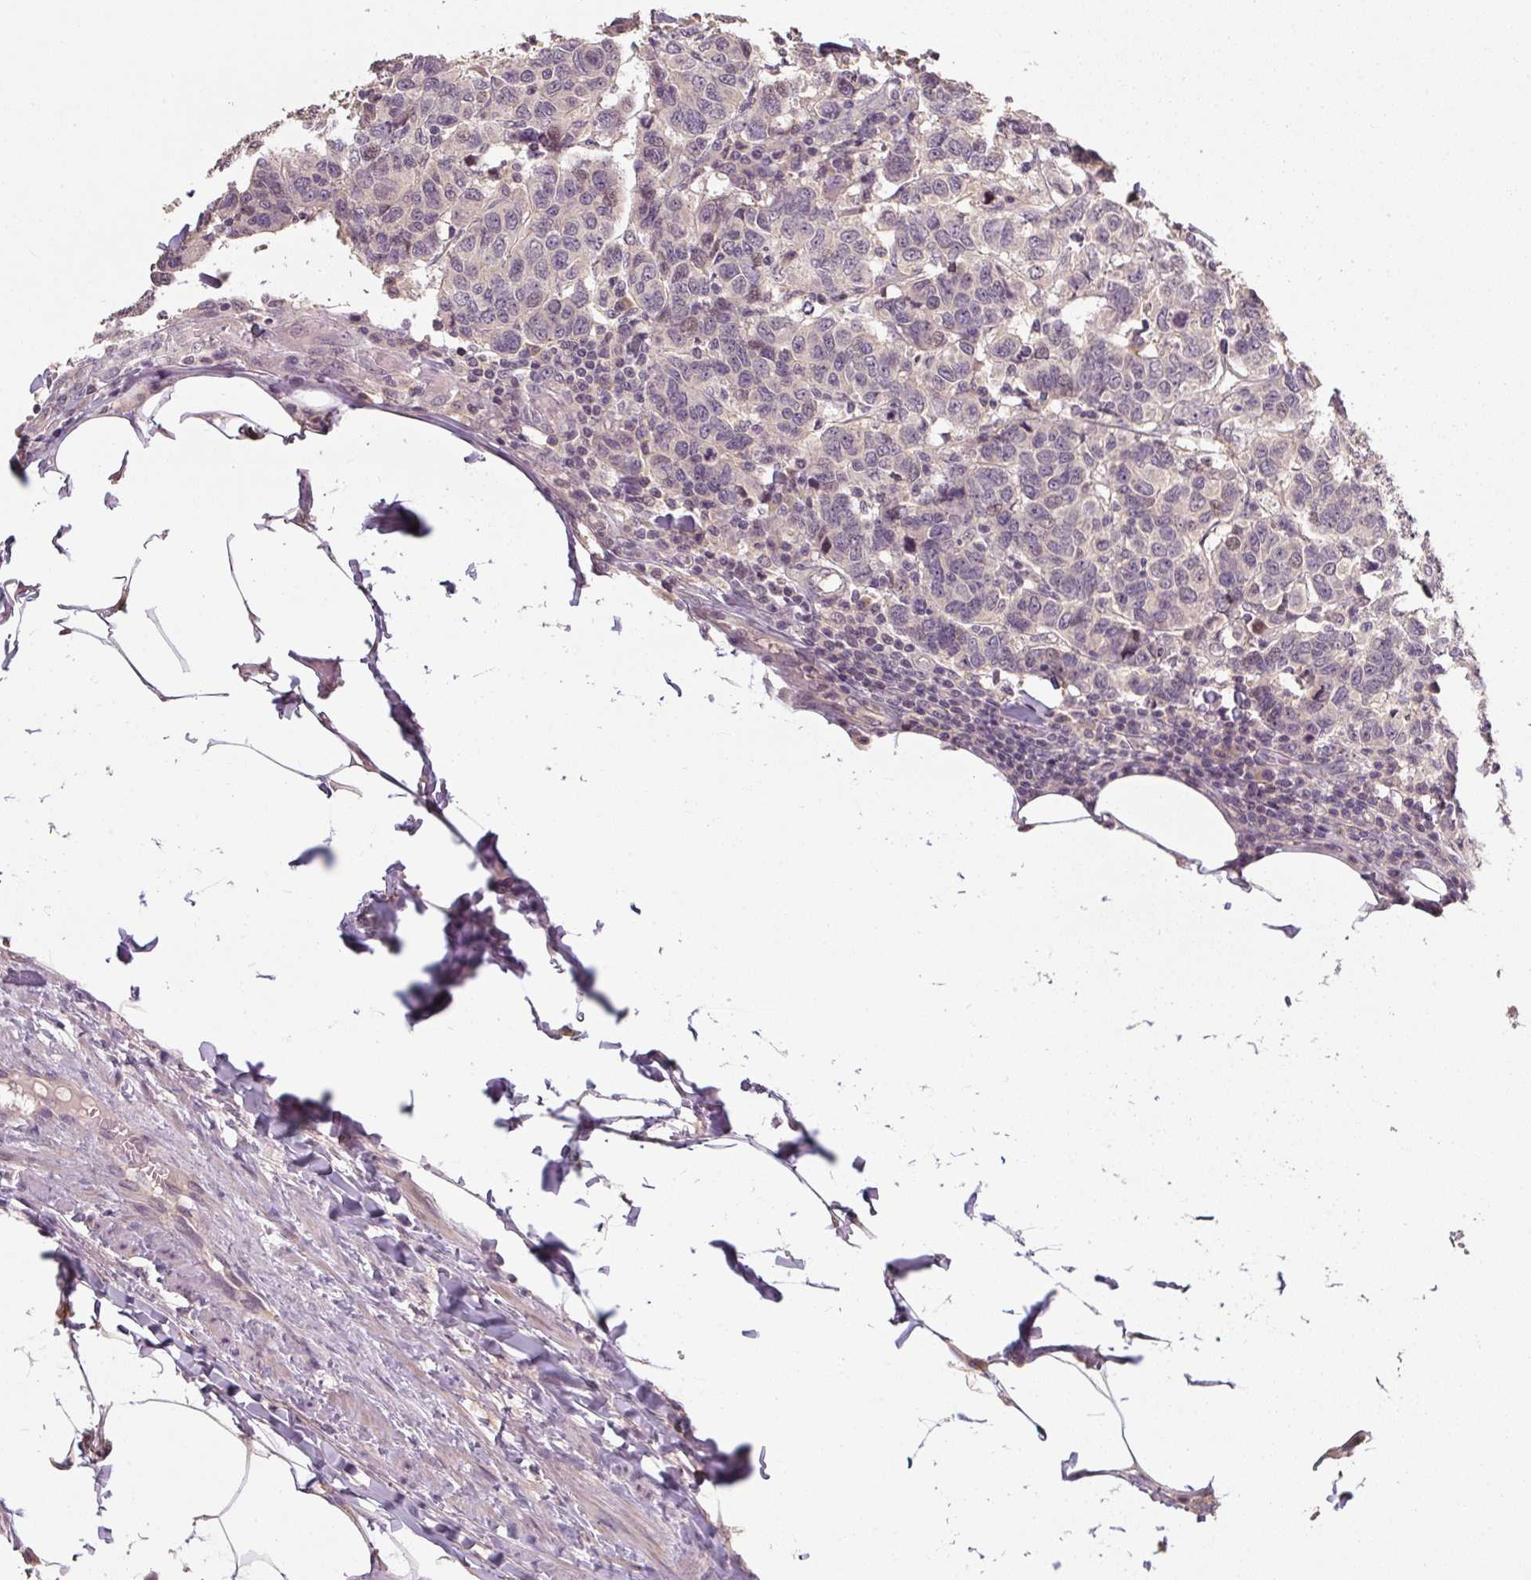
{"staining": {"intensity": "negative", "quantity": "none", "location": "none"}, "tissue": "breast cancer", "cell_type": "Tumor cells", "image_type": "cancer", "snomed": [{"axis": "morphology", "description": "Duct carcinoma"}, {"axis": "topography", "description": "Breast"}], "caption": "Photomicrograph shows no protein expression in tumor cells of breast cancer tissue. (Brightfield microscopy of DAB IHC at high magnification).", "gene": "CFAP65", "patient": {"sex": "female", "age": 55}}